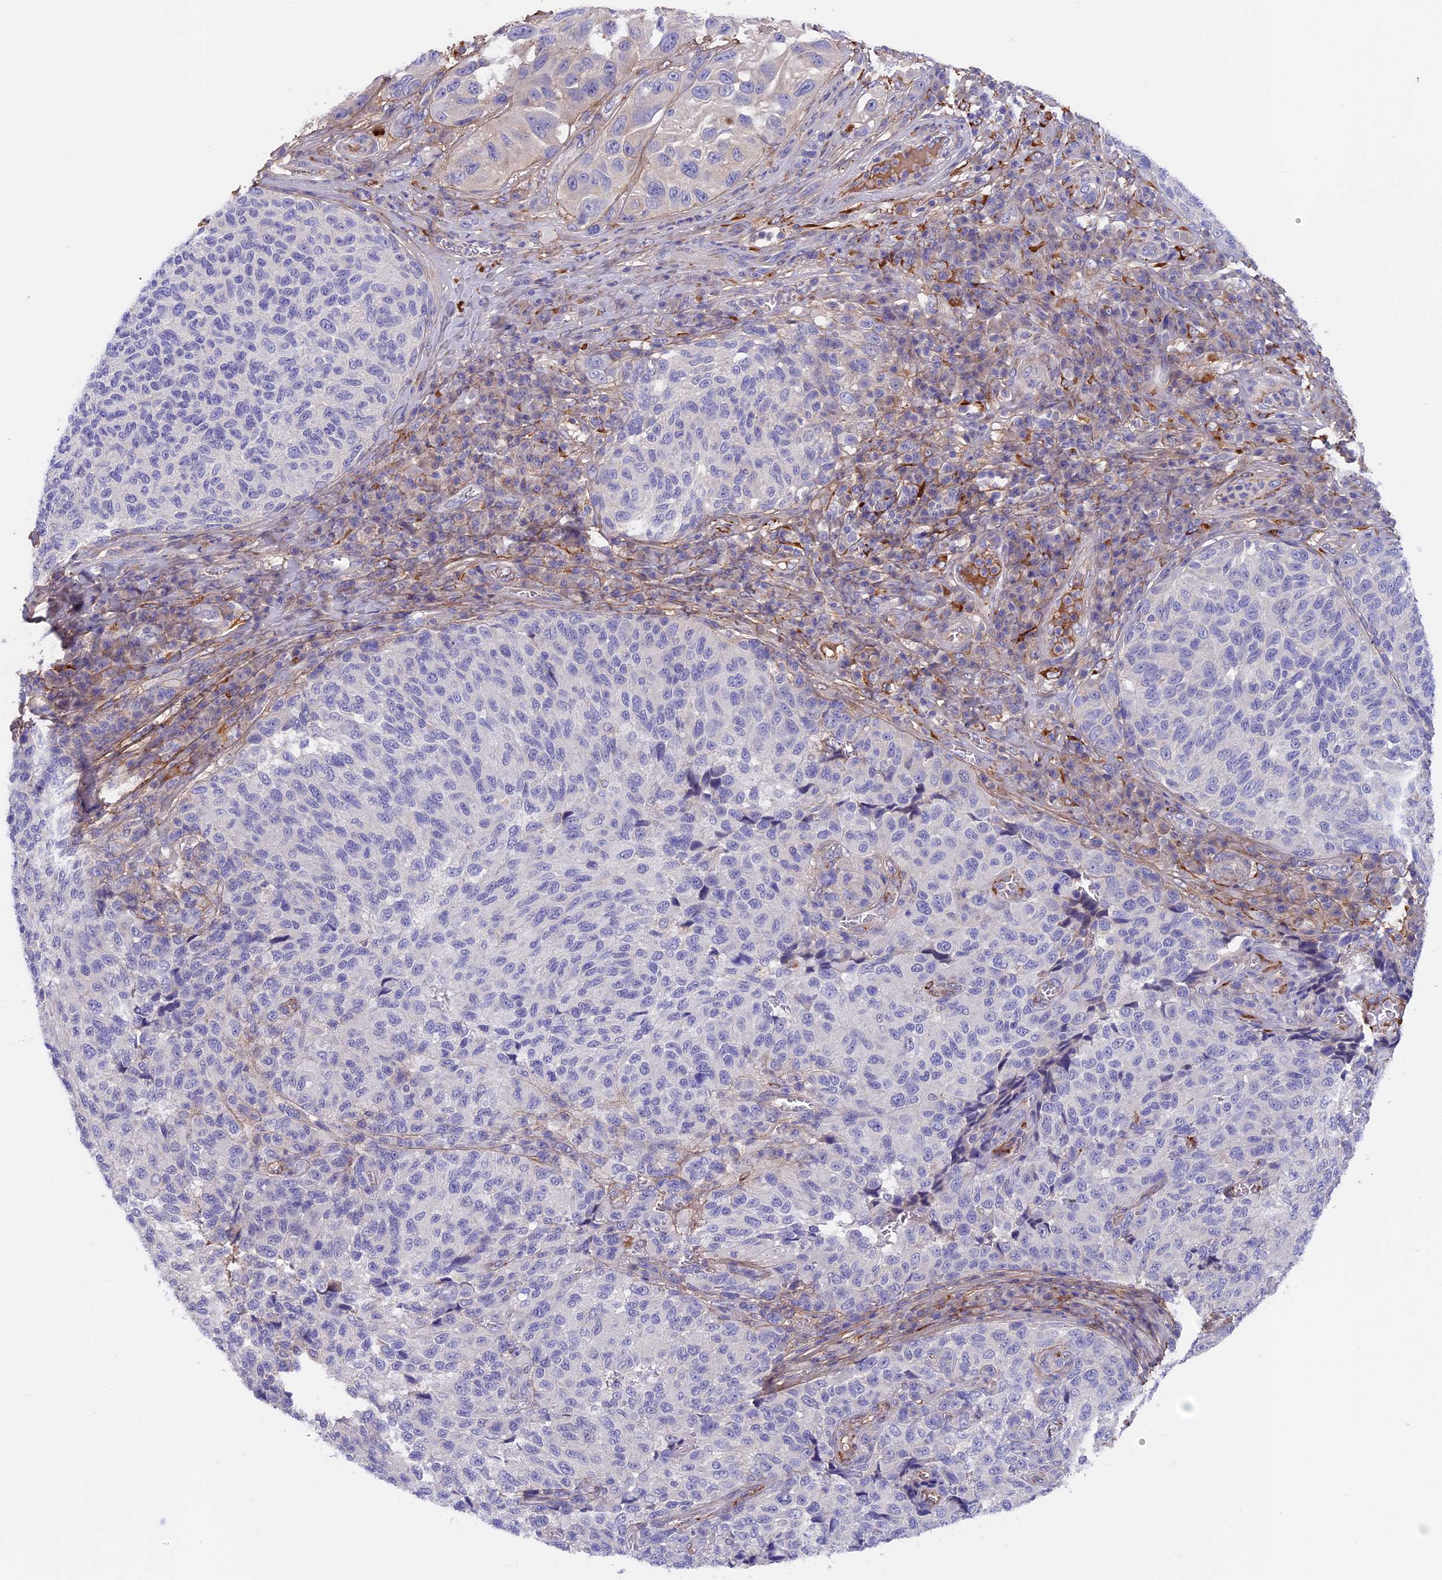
{"staining": {"intensity": "negative", "quantity": "none", "location": "none"}, "tissue": "melanoma", "cell_type": "Tumor cells", "image_type": "cancer", "snomed": [{"axis": "morphology", "description": "Malignant melanoma, NOS"}, {"axis": "topography", "description": "Skin"}], "caption": "A micrograph of melanoma stained for a protein reveals no brown staining in tumor cells.", "gene": "COL4A3", "patient": {"sex": "female", "age": 73}}